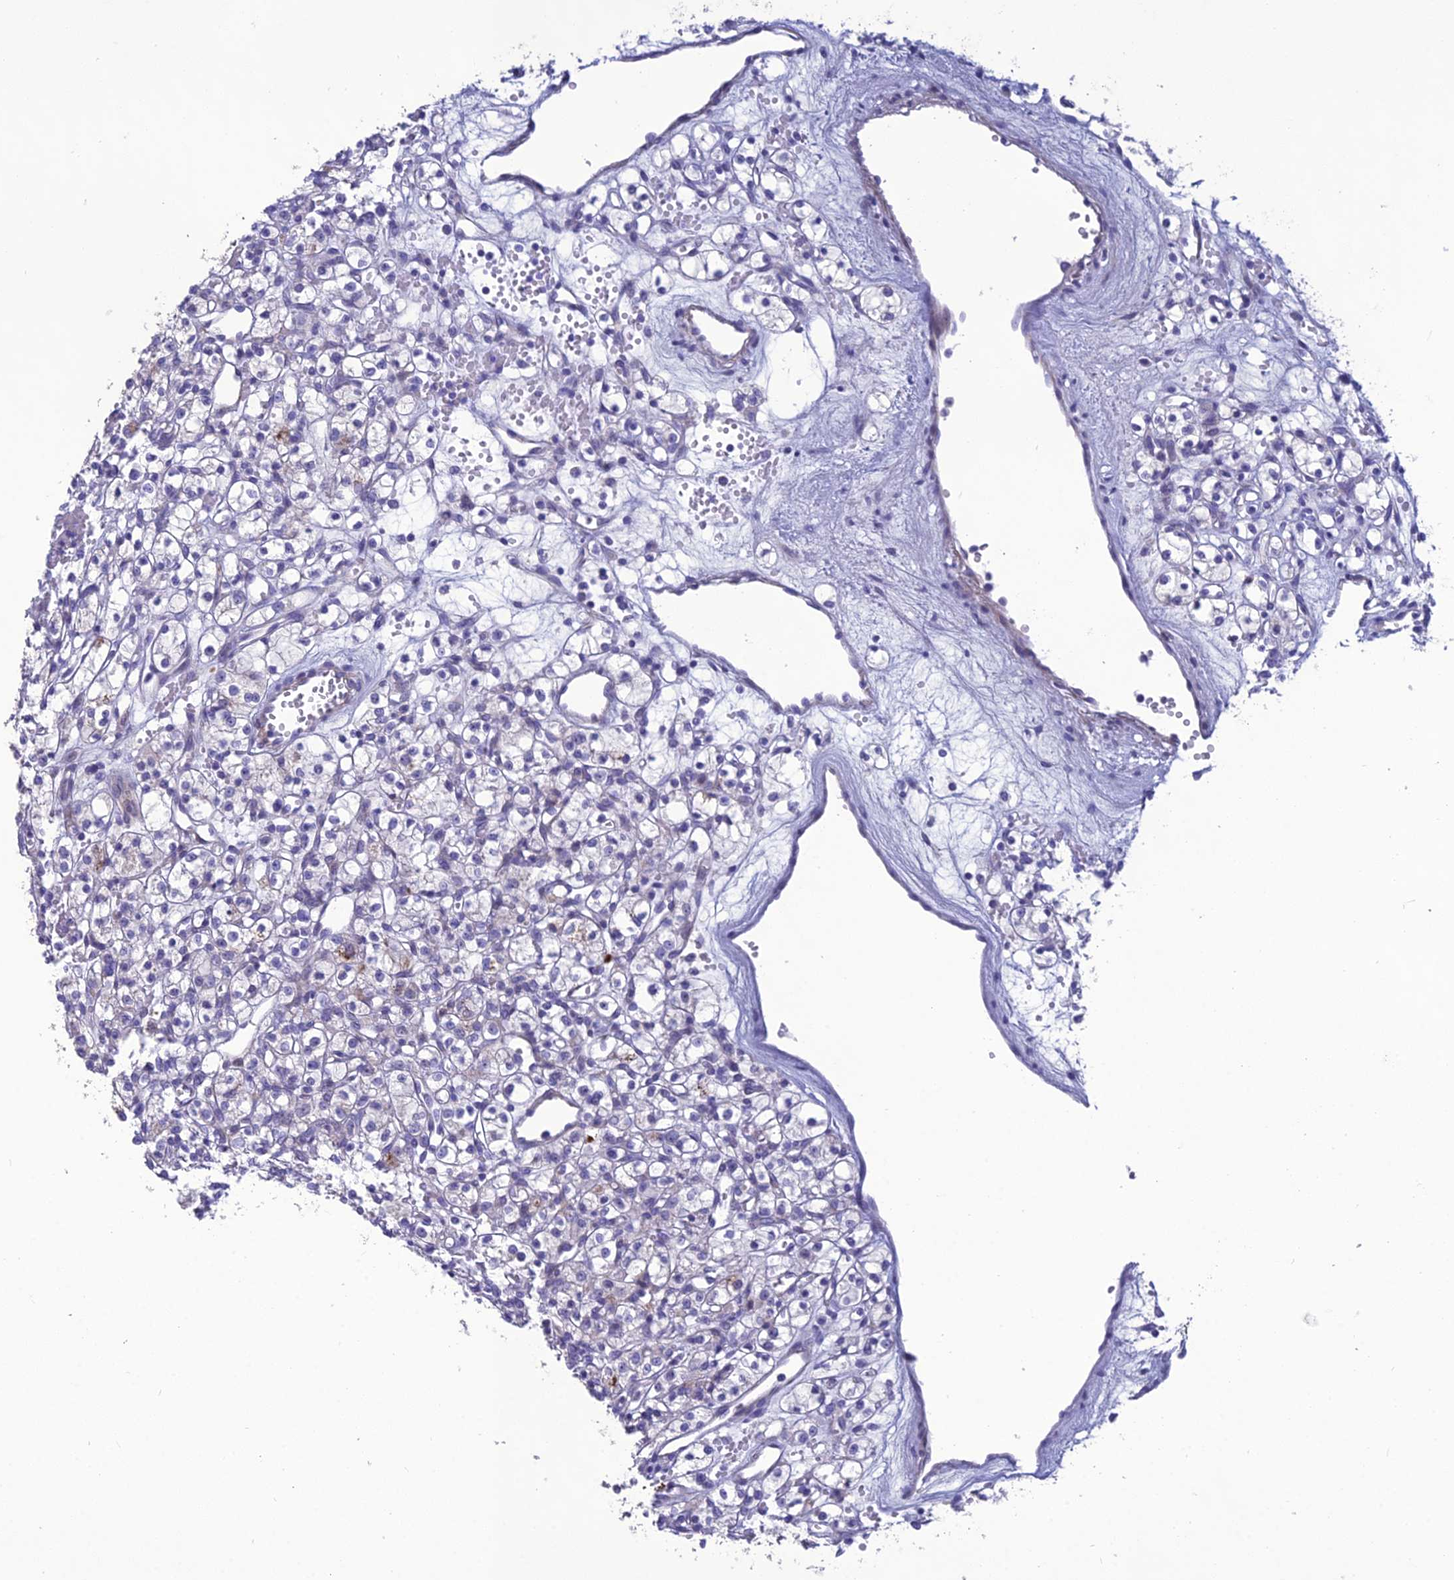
{"staining": {"intensity": "negative", "quantity": "none", "location": "none"}, "tissue": "renal cancer", "cell_type": "Tumor cells", "image_type": "cancer", "snomed": [{"axis": "morphology", "description": "Adenocarcinoma, NOS"}, {"axis": "topography", "description": "Kidney"}], "caption": "Immunohistochemistry (IHC) photomicrograph of neoplastic tissue: human renal cancer (adenocarcinoma) stained with DAB demonstrates no significant protein expression in tumor cells. (IHC, brightfield microscopy, high magnification).", "gene": "OR56B1", "patient": {"sex": "female", "age": 59}}